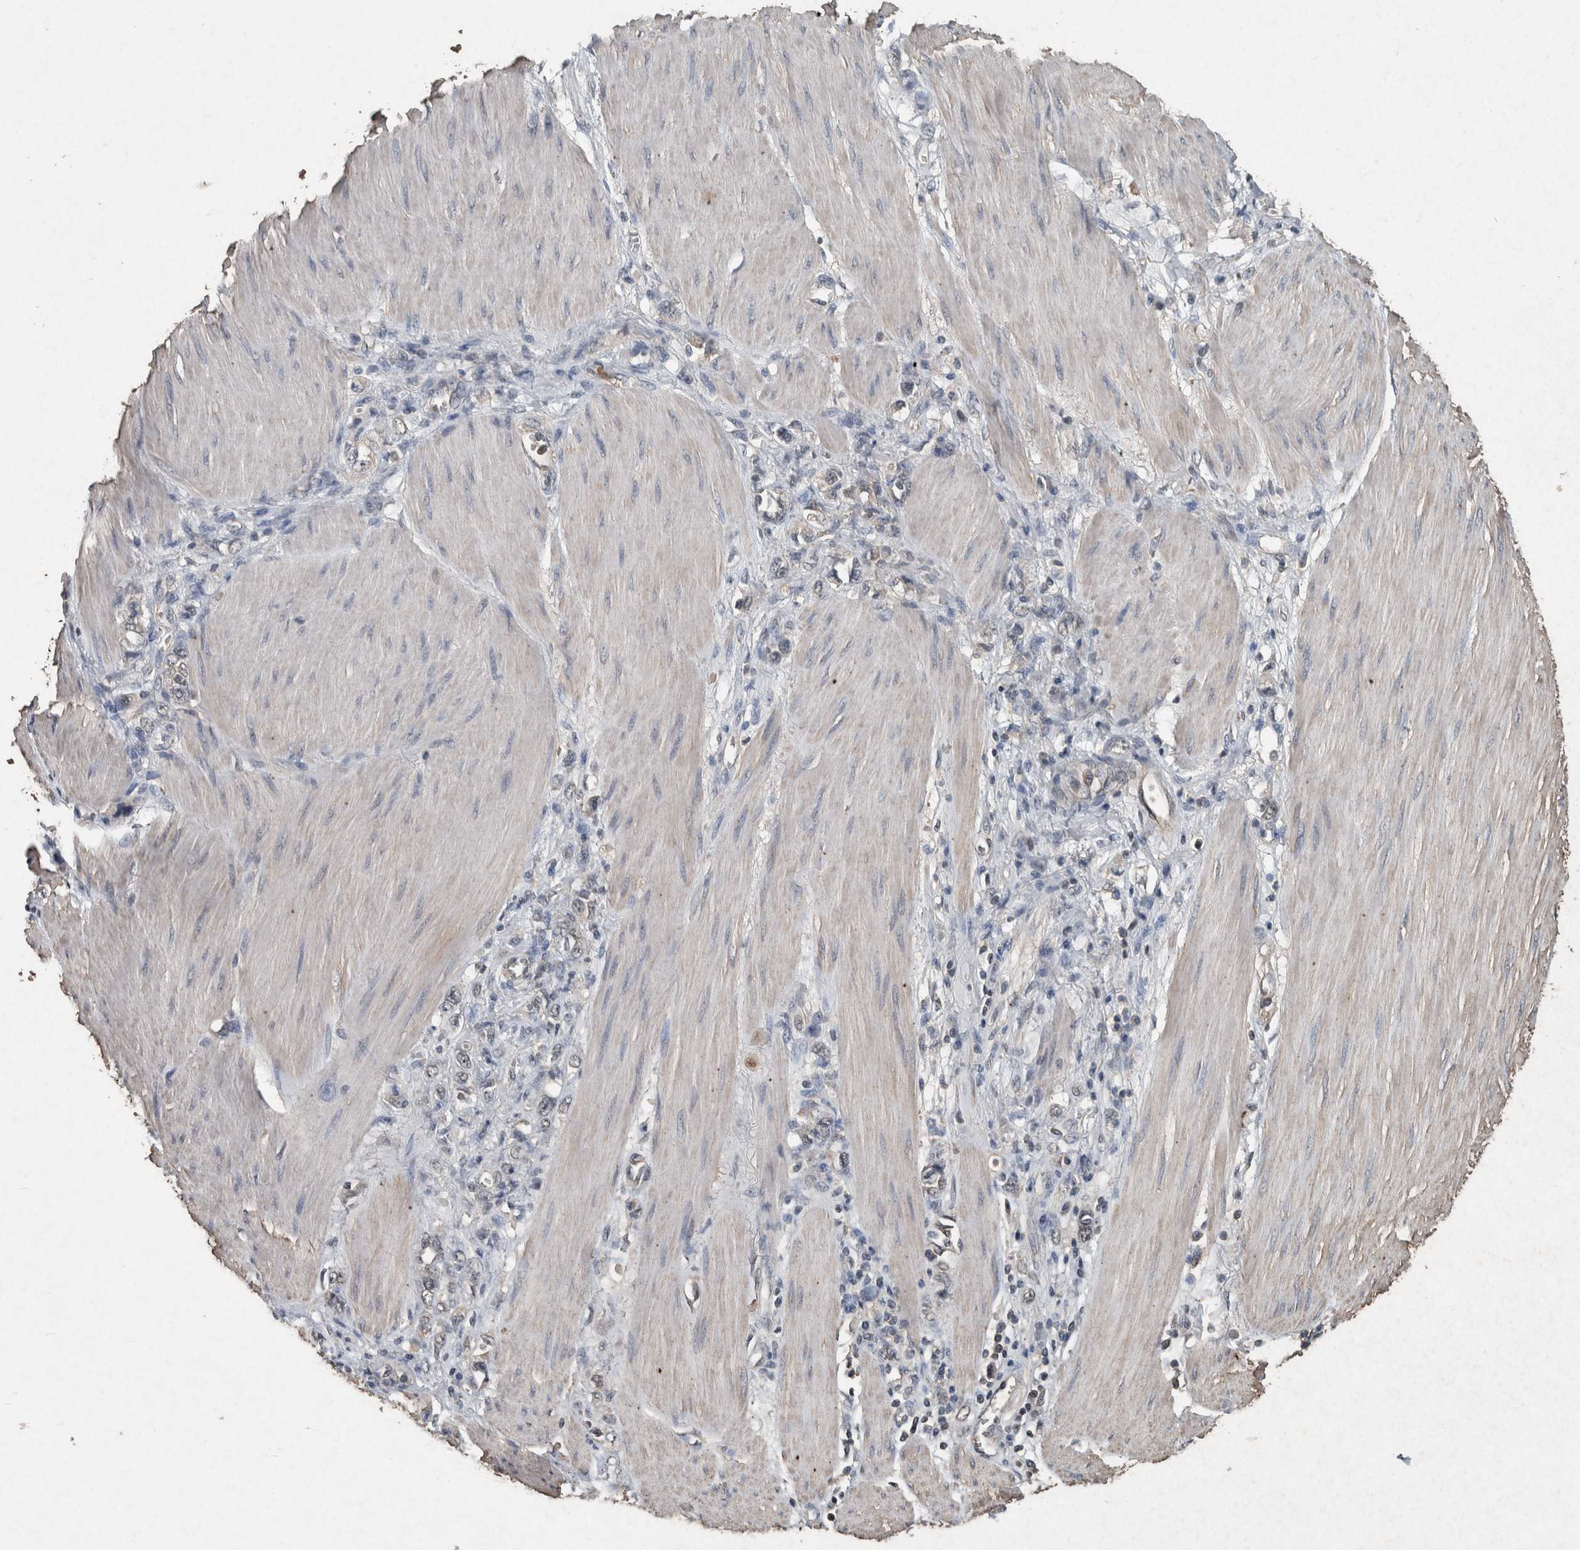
{"staining": {"intensity": "negative", "quantity": "none", "location": "none"}, "tissue": "stomach cancer", "cell_type": "Tumor cells", "image_type": "cancer", "snomed": [{"axis": "morphology", "description": "Adenocarcinoma, NOS"}, {"axis": "topography", "description": "Stomach"}], "caption": "Stomach adenocarcinoma was stained to show a protein in brown. There is no significant positivity in tumor cells.", "gene": "FGFRL1", "patient": {"sex": "female", "age": 76}}